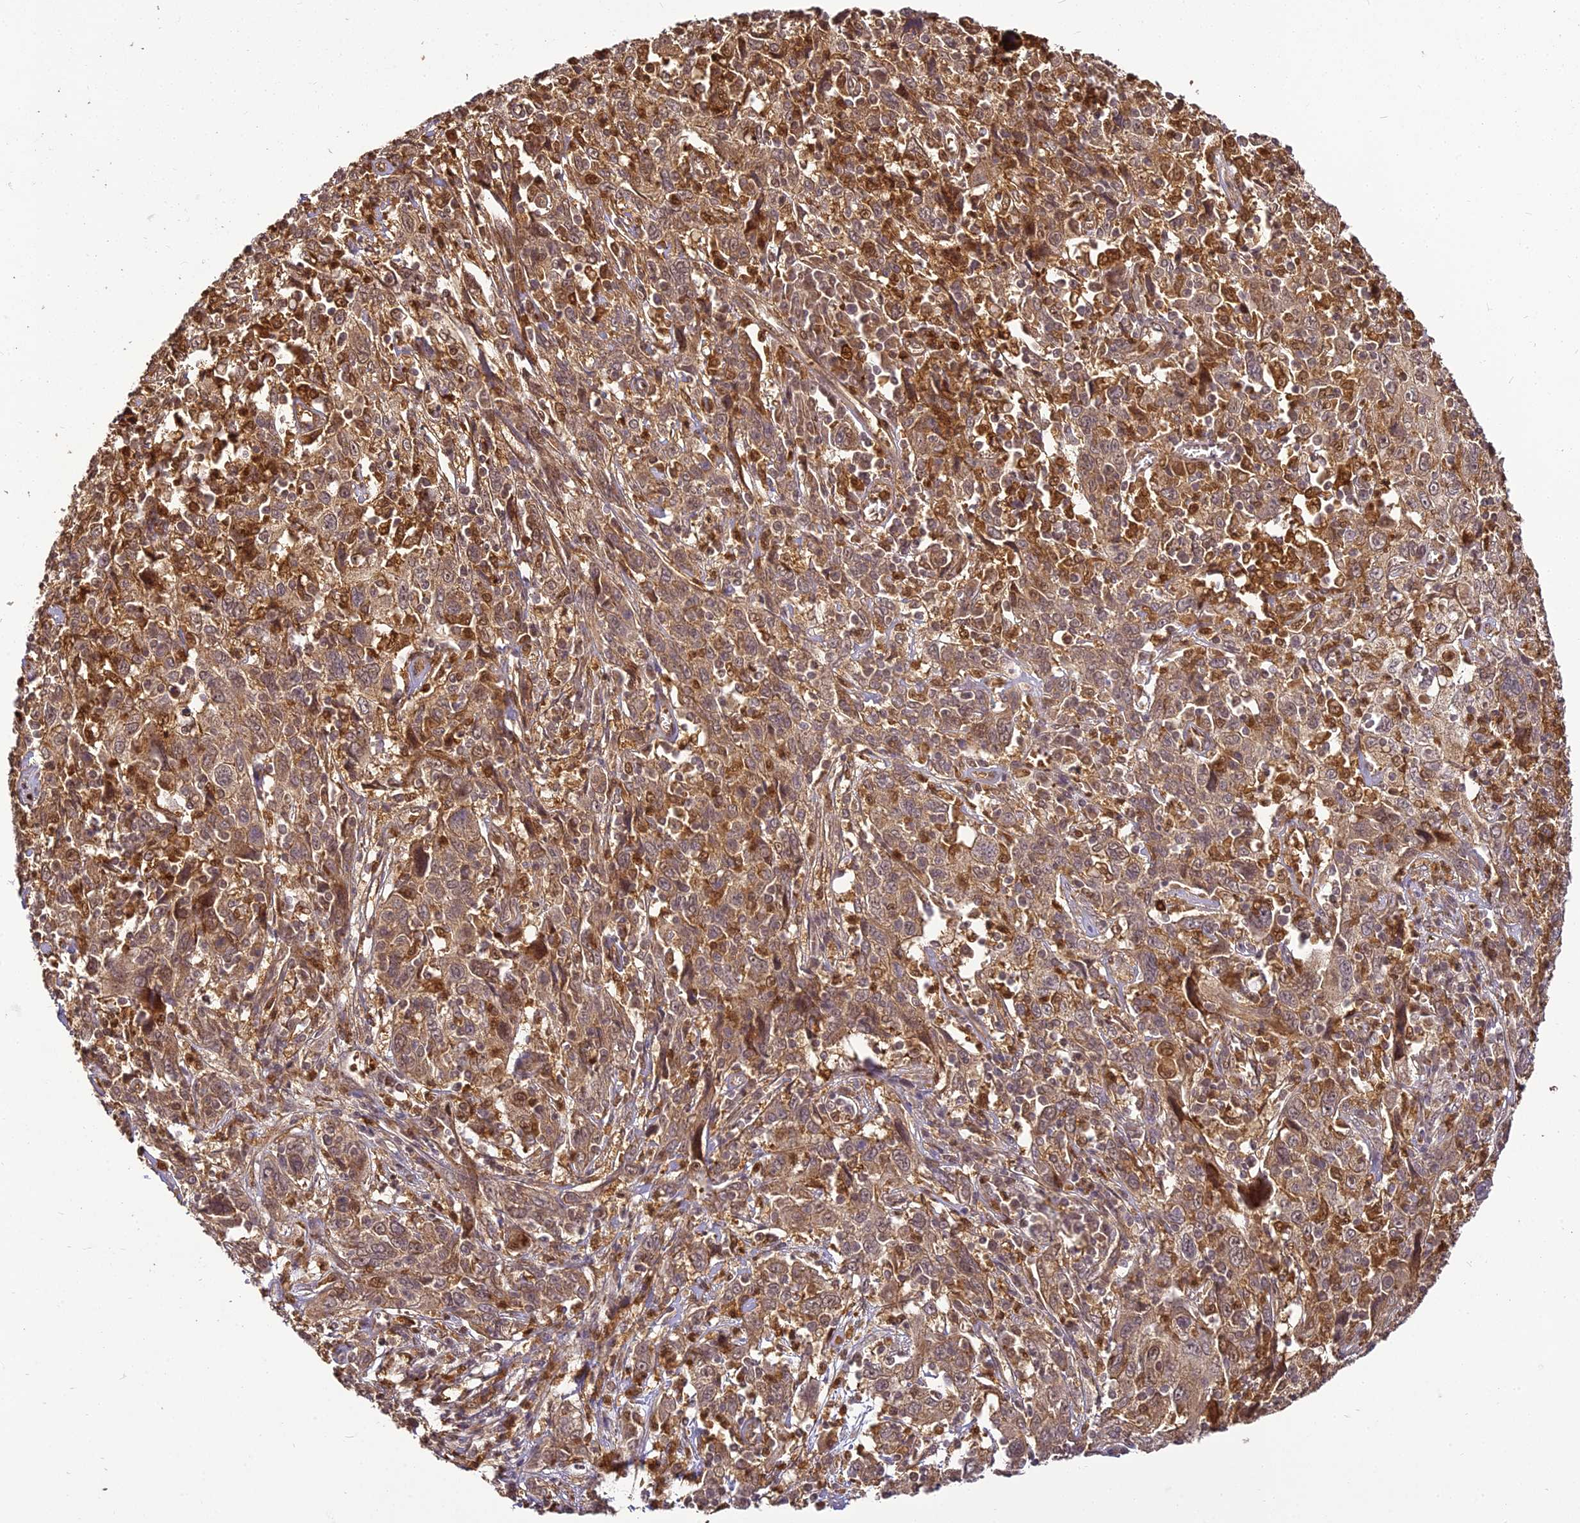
{"staining": {"intensity": "weak", "quantity": "25%-75%", "location": "cytoplasmic/membranous"}, "tissue": "cervical cancer", "cell_type": "Tumor cells", "image_type": "cancer", "snomed": [{"axis": "morphology", "description": "Squamous cell carcinoma, NOS"}, {"axis": "topography", "description": "Cervix"}], "caption": "Protein staining of cervical cancer tissue demonstrates weak cytoplasmic/membranous positivity in approximately 25%-75% of tumor cells.", "gene": "BCDIN3D", "patient": {"sex": "female", "age": 46}}